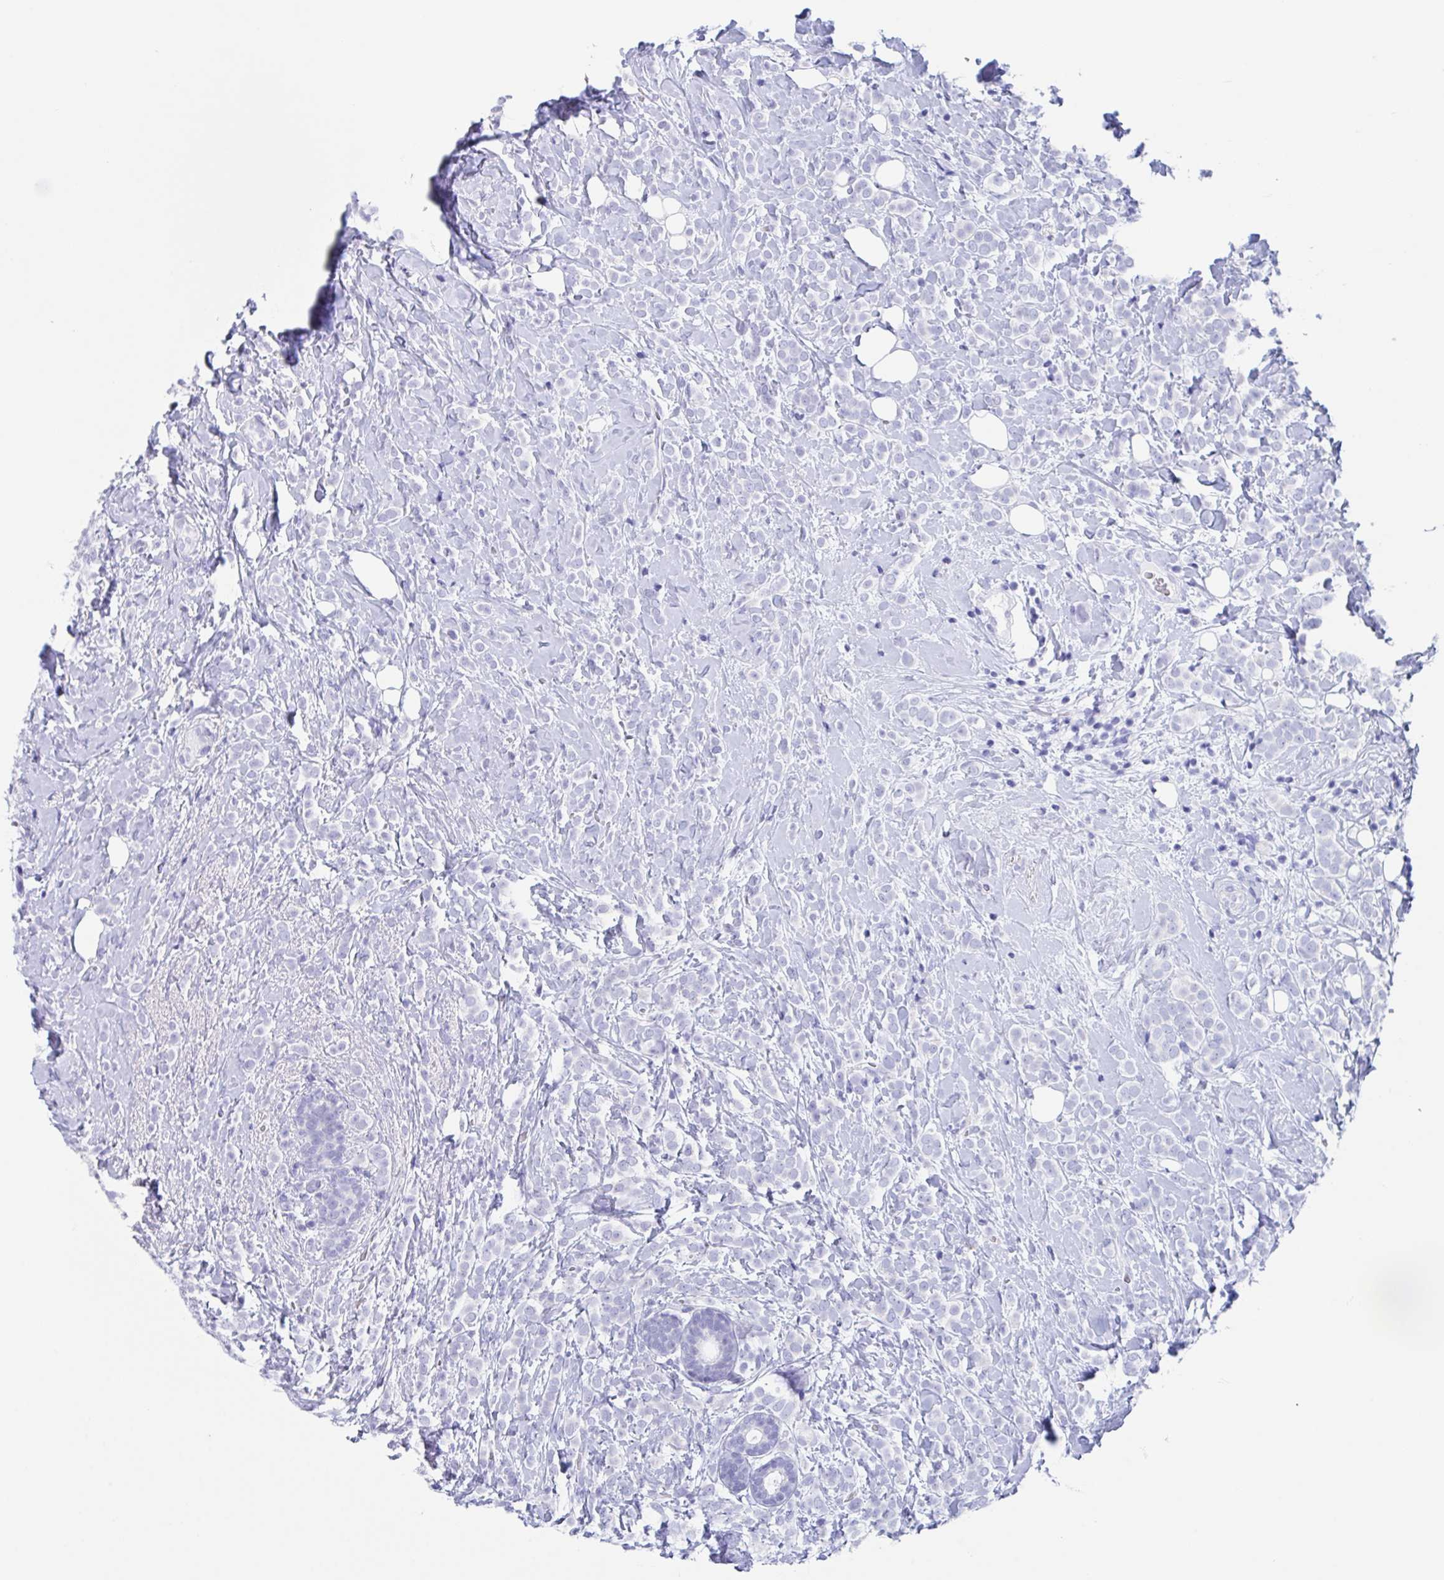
{"staining": {"intensity": "negative", "quantity": "none", "location": "none"}, "tissue": "breast cancer", "cell_type": "Tumor cells", "image_type": "cancer", "snomed": [{"axis": "morphology", "description": "Lobular carcinoma"}, {"axis": "topography", "description": "Breast"}], "caption": "Protein analysis of breast cancer displays no significant positivity in tumor cells.", "gene": "ZPBP", "patient": {"sex": "female", "age": 49}}